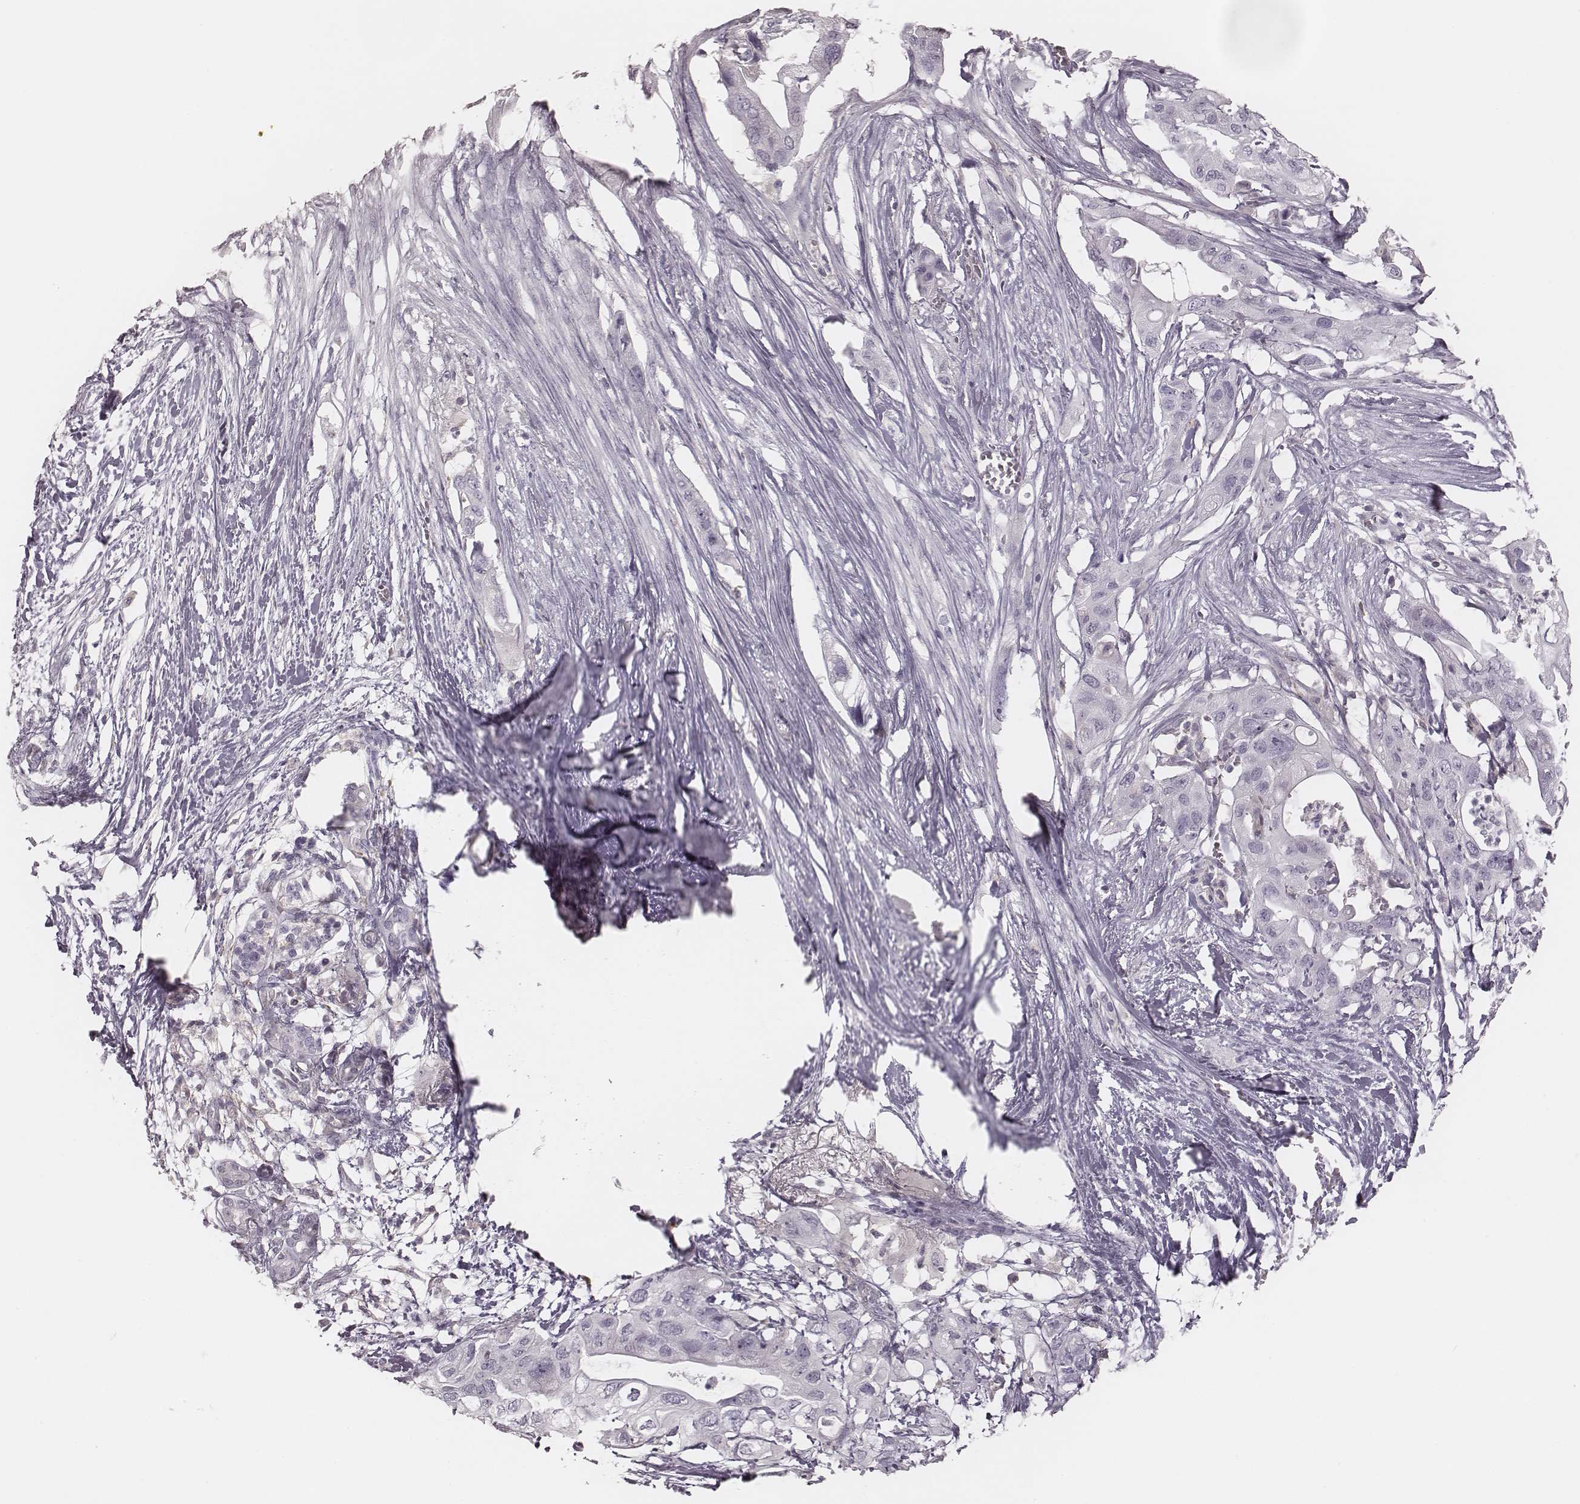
{"staining": {"intensity": "negative", "quantity": "none", "location": "none"}, "tissue": "pancreatic cancer", "cell_type": "Tumor cells", "image_type": "cancer", "snomed": [{"axis": "morphology", "description": "Adenocarcinoma, NOS"}, {"axis": "topography", "description": "Pancreas"}], "caption": "High power microscopy histopathology image of an immunohistochemistry (IHC) micrograph of pancreatic cancer (adenocarcinoma), revealing no significant staining in tumor cells.", "gene": "MSX1", "patient": {"sex": "female", "age": 72}}